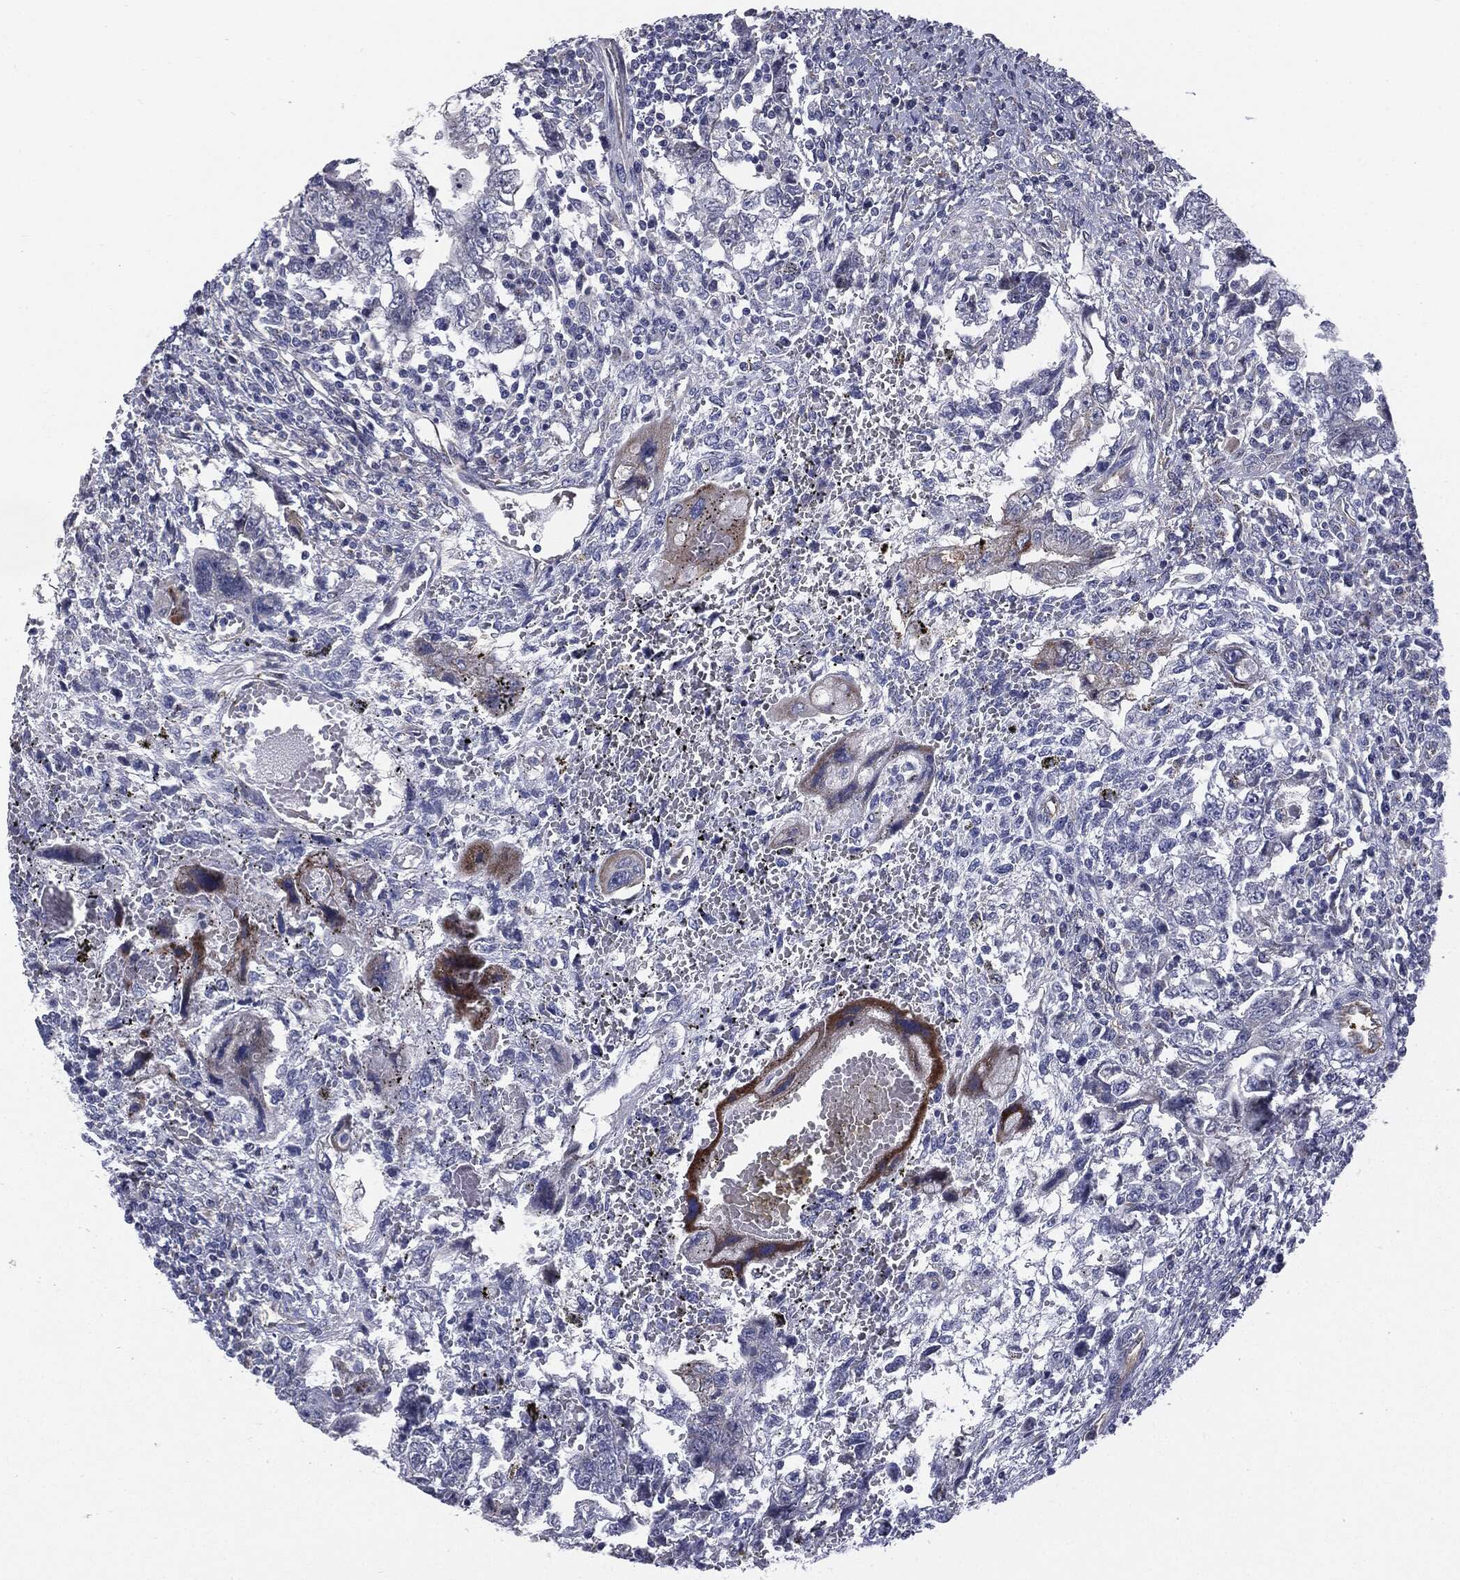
{"staining": {"intensity": "negative", "quantity": "none", "location": "none"}, "tissue": "testis cancer", "cell_type": "Tumor cells", "image_type": "cancer", "snomed": [{"axis": "morphology", "description": "Carcinoma, Embryonal, NOS"}, {"axis": "topography", "description": "Testis"}], "caption": "DAB immunohistochemical staining of human testis cancer (embryonal carcinoma) displays no significant expression in tumor cells.", "gene": "KRT5", "patient": {"sex": "male", "age": 26}}